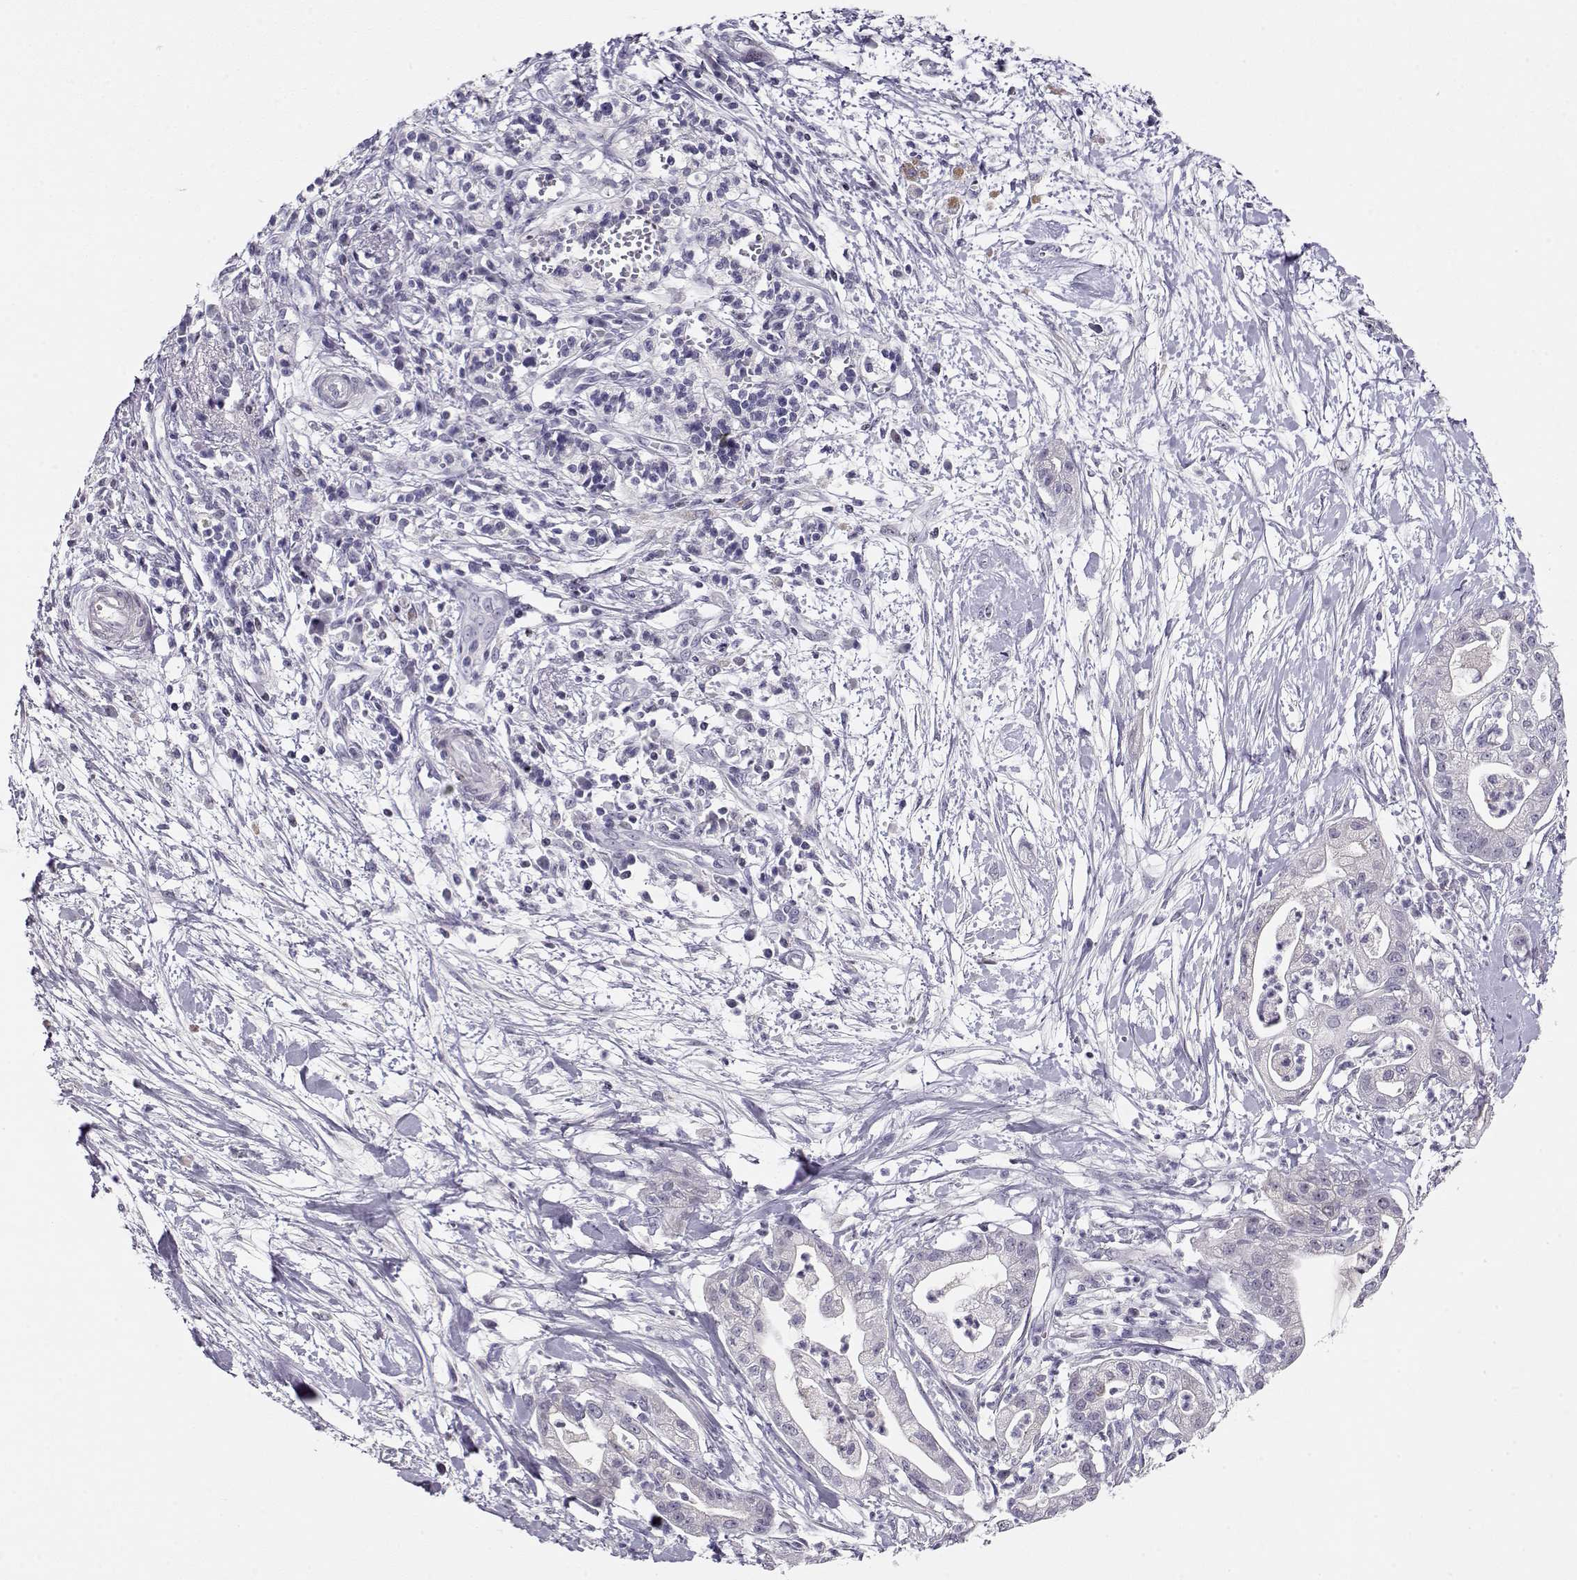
{"staining": {"intensity": "negative", "quantity": "none", "location": "none"}, "tissue": "pancreatic cancer", "cell_type": "Tumor cells", "image_type": "cancer", "snomed": [{"axis": "morphology", "description": "Normal tissue, NOS"}, {"axis": "morphology", "description": "Adenocarcinoma, NOS"}, {"axis": "topography", "description": "Lymph node"}, {"axis": "topography", "description": "Pancreas"}], "caption": "Pancreatic cancer (adenocarcinoma) was stained to show a protein in brown. There is no significant positivity in tumor cells.", "gene": "CRX", "patient": {"sex": "female", "age": 58}}